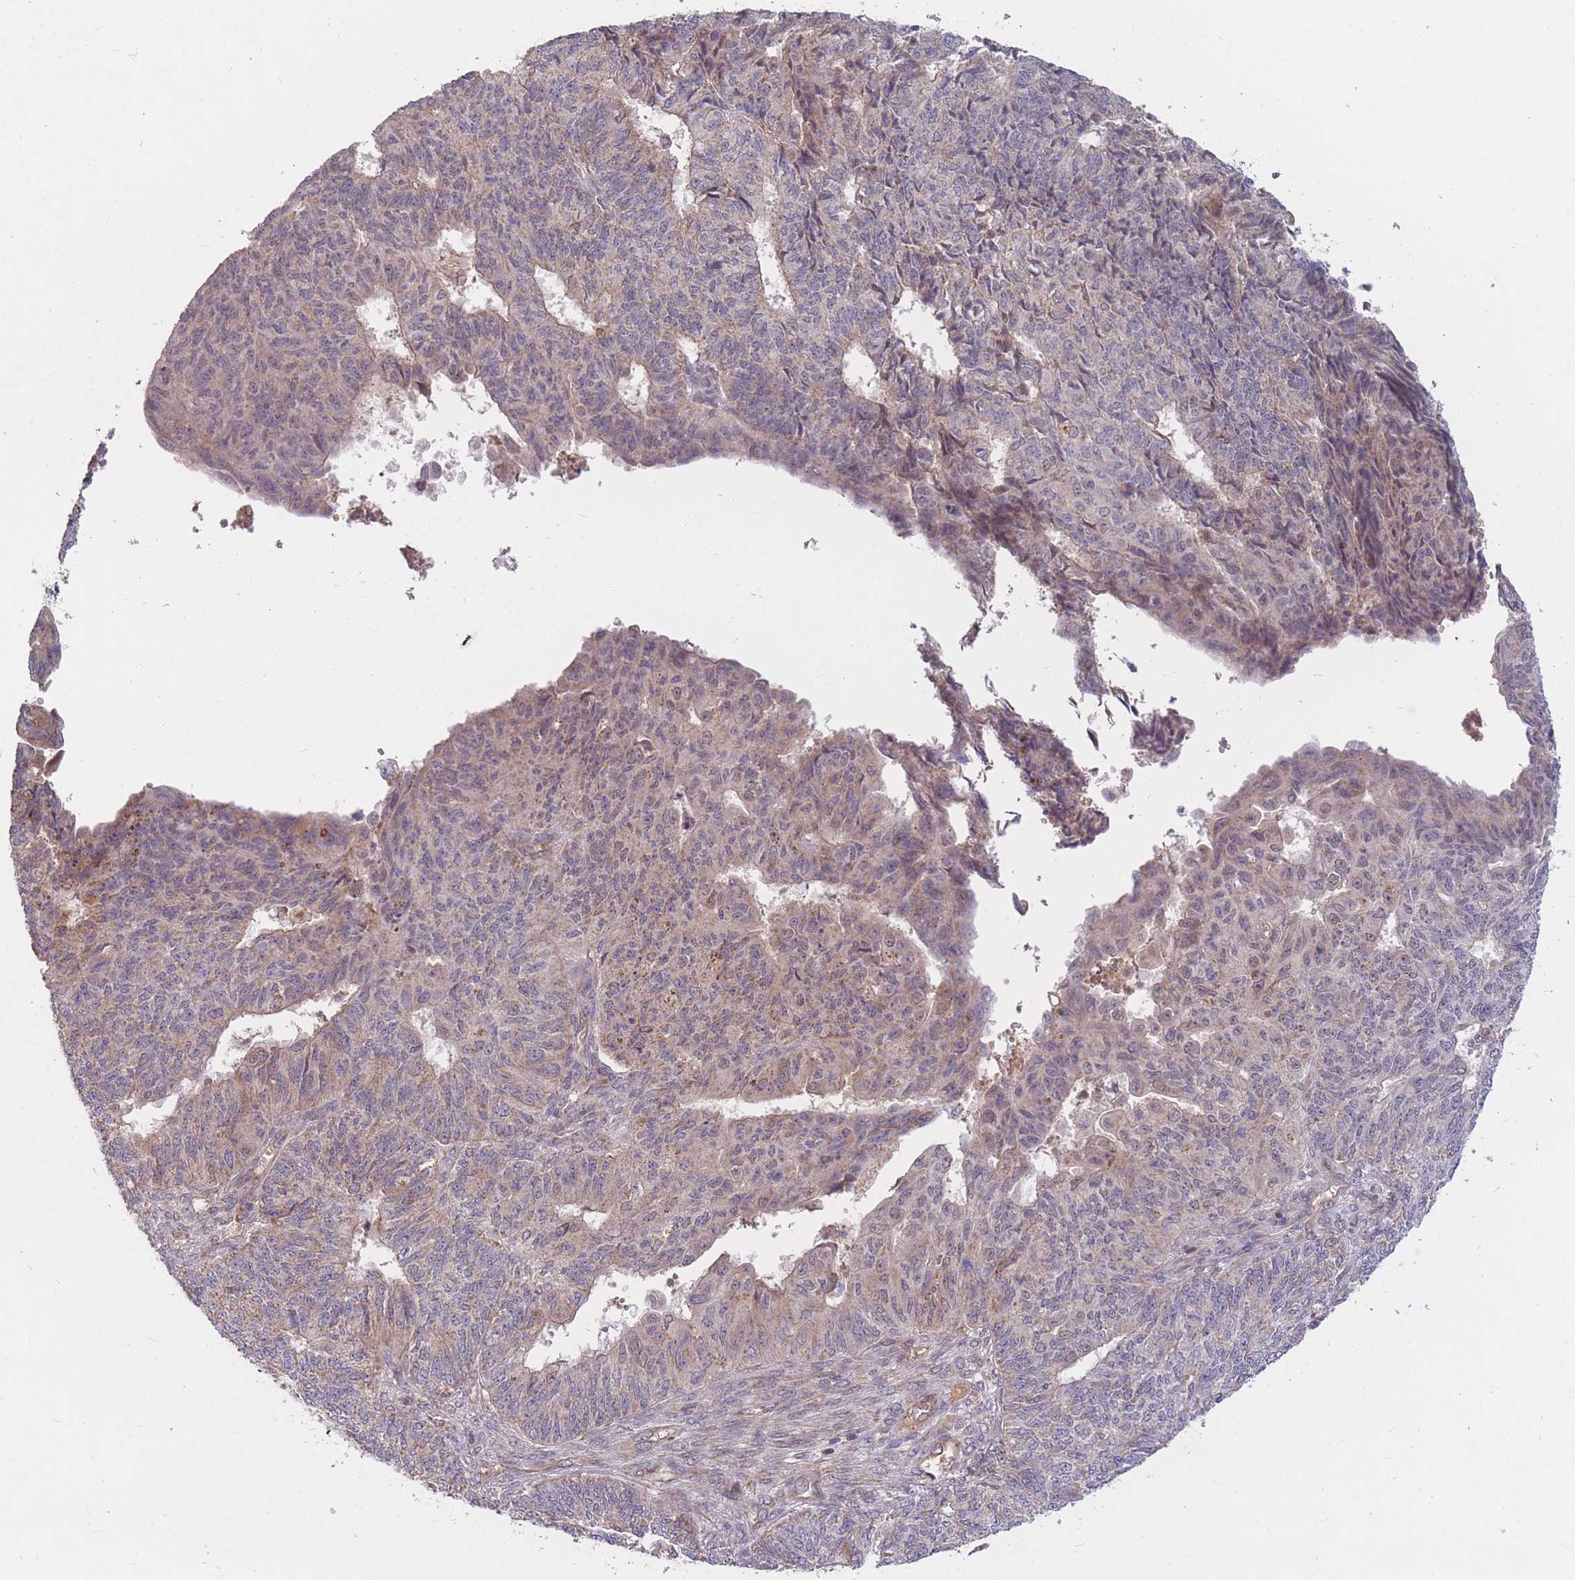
{"staining": {"intensity": "weak", "quantity": "25%-75%", "location": "cytoplasmic/membranous"}, "tissue": "endometrial cancer", "cell_type": "Tumor cells", "image_type": "cancer", "snomed": [{"axis": "morphology", "description": "Adenocarcinoma, NOS"}, {"axis": "topography", "description": "Endometrium"}], "caption": "DAB (3,3'-diaminobenzidine) immunohistochemical staining of human adenocarcinoma (endometrial) shows weak cytoplasmic/membranous protein expression in approximately 25%-75% of tumor cells.", "gene": "PTPMT1", "patient": {"sex": "female", "age": 32}}